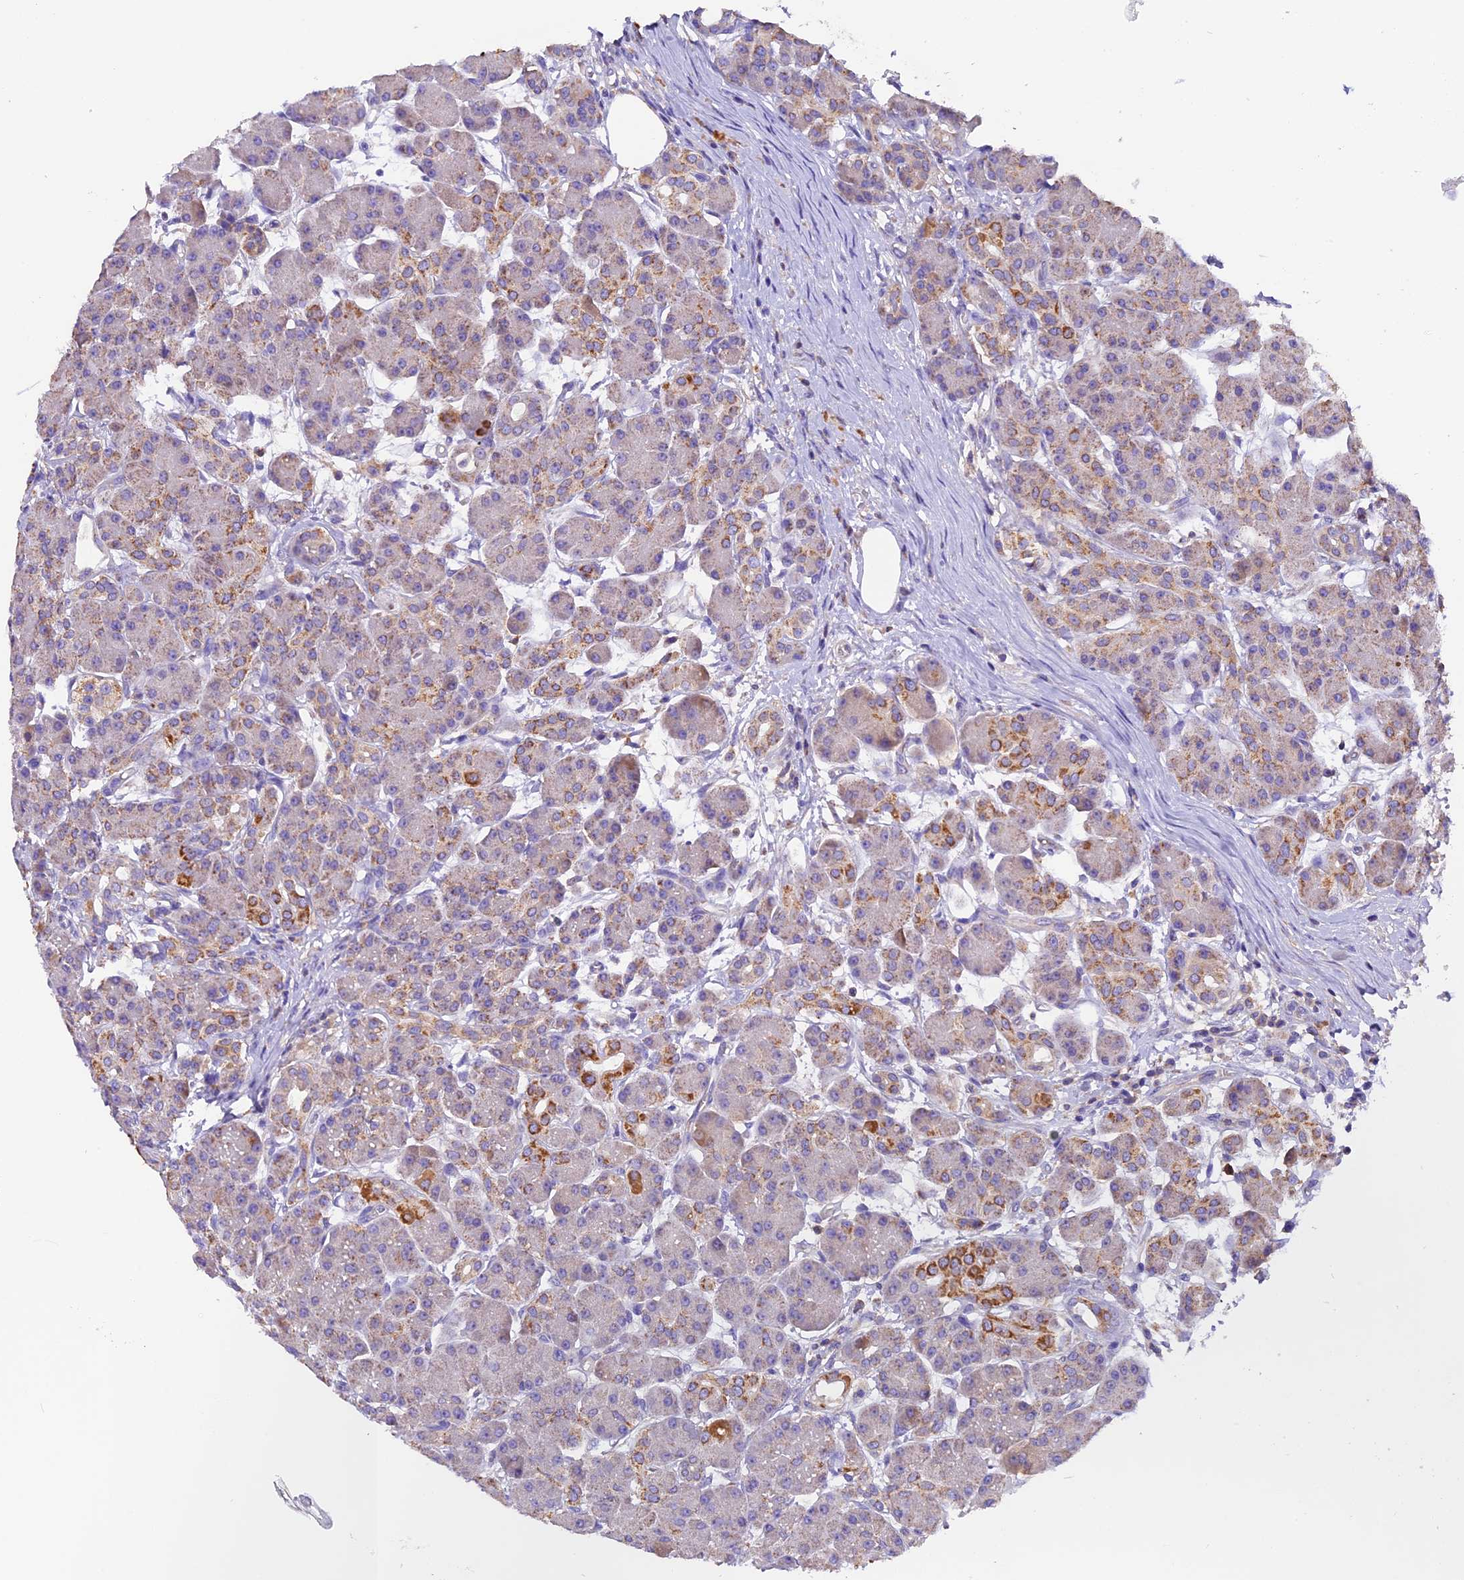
{"staining": {"intensity": "moderate", "quantity": "<25%", "location": "cytoplasmic/membranous"}, "tissue": "pancreas", "cell_type": "Exocrine glandular cells", "image_type": "normal", "snomed": [{"axis": "morphology", "description": "Normal tissue, NOS"}, {"axis": "topography", "description": "Pancreas"}], "caption": "Immunohistochemical staining of benign pancreas shows moderate cytoplasmic/membranous protein staining in about <25% of exocrine glandular cells.", "gene": "SIX5", "patient": {"sex": "male", "age": 63}}